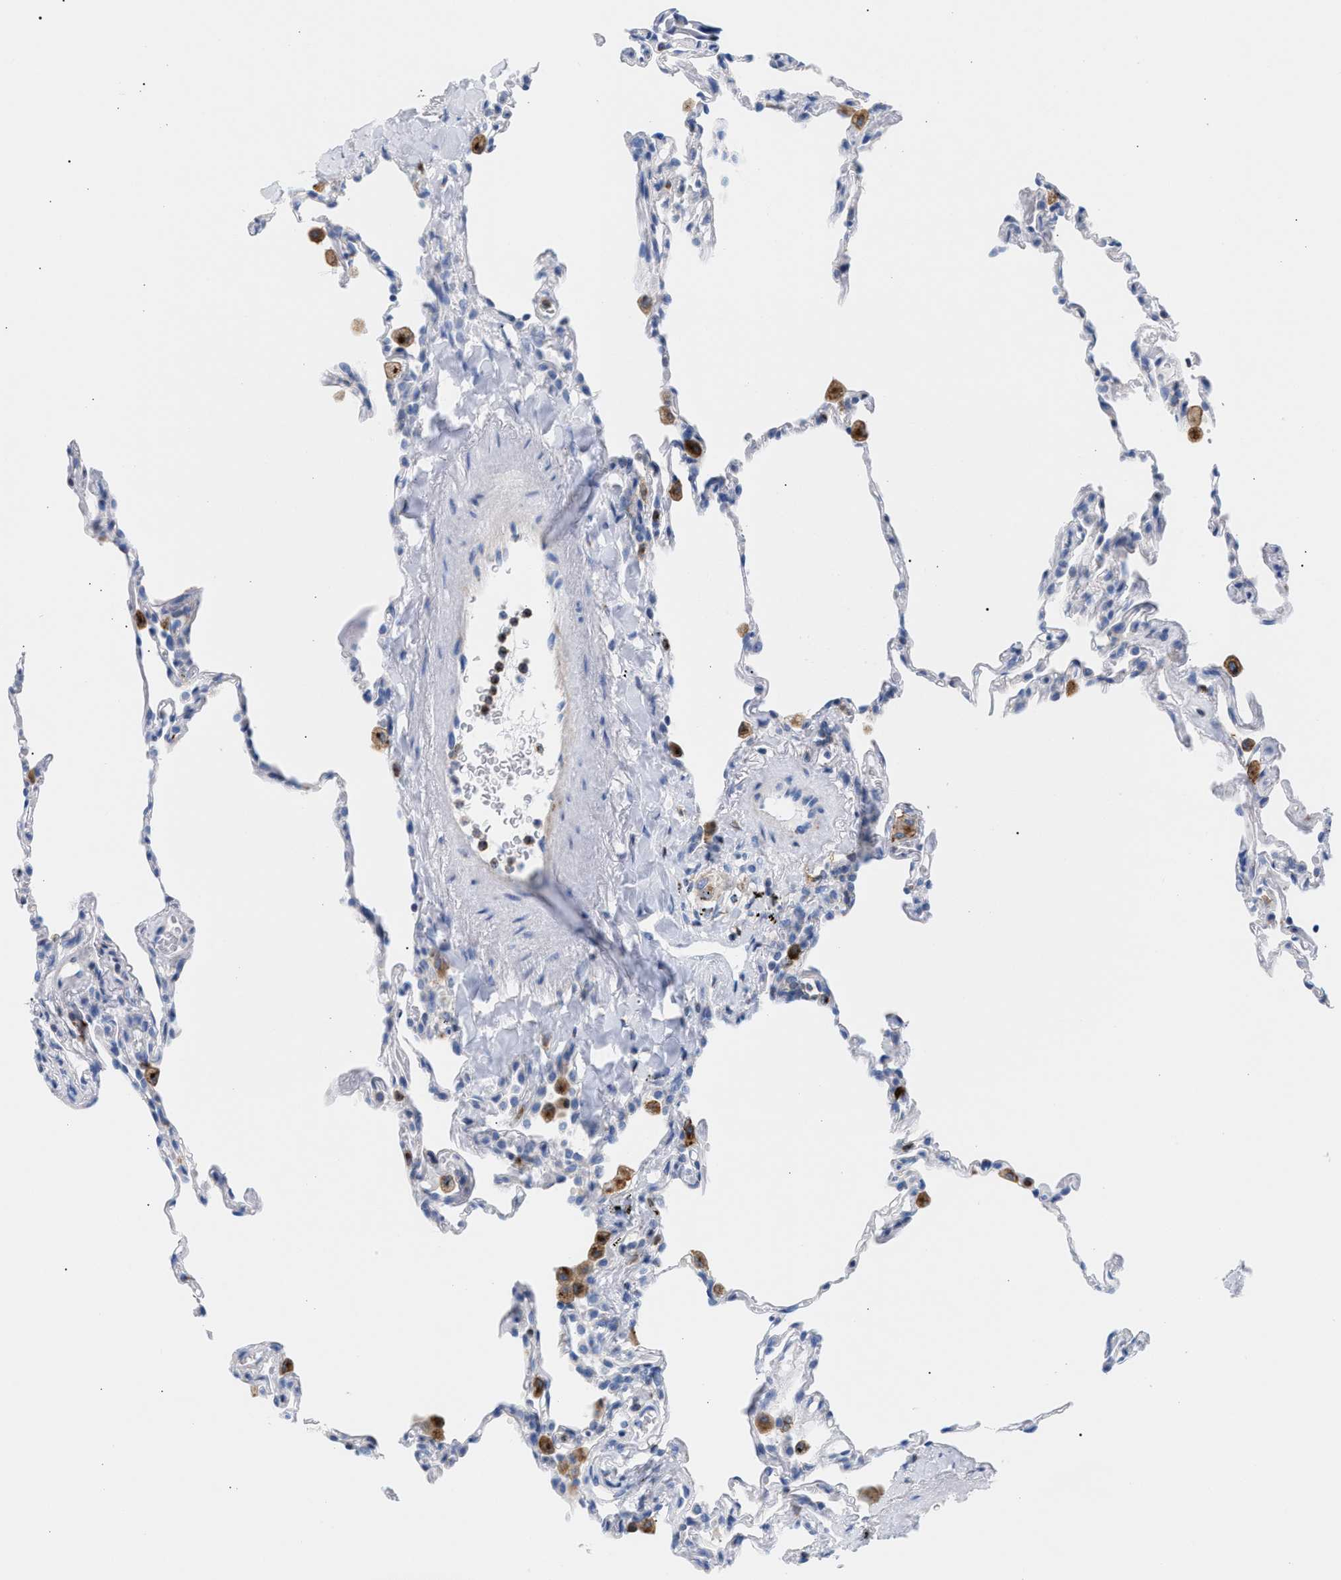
{"staining": {"intensity": "negative", "quantity": "none", "location": "none"}, "tissue": "lung", "cell_type": "Alveolar cells", "image_type": "normal", "snomed": [{"axis": "morphology", "description": "Normal tissue, NOS"}, {"axis": "topography", "description": "Lung"}], "caption": "This is a micrograph of IHC staining of benign lung, which shows no staining in alveolar cells.", "gene": "TACC3", "patient": {"sex": "male", "age": 59}}